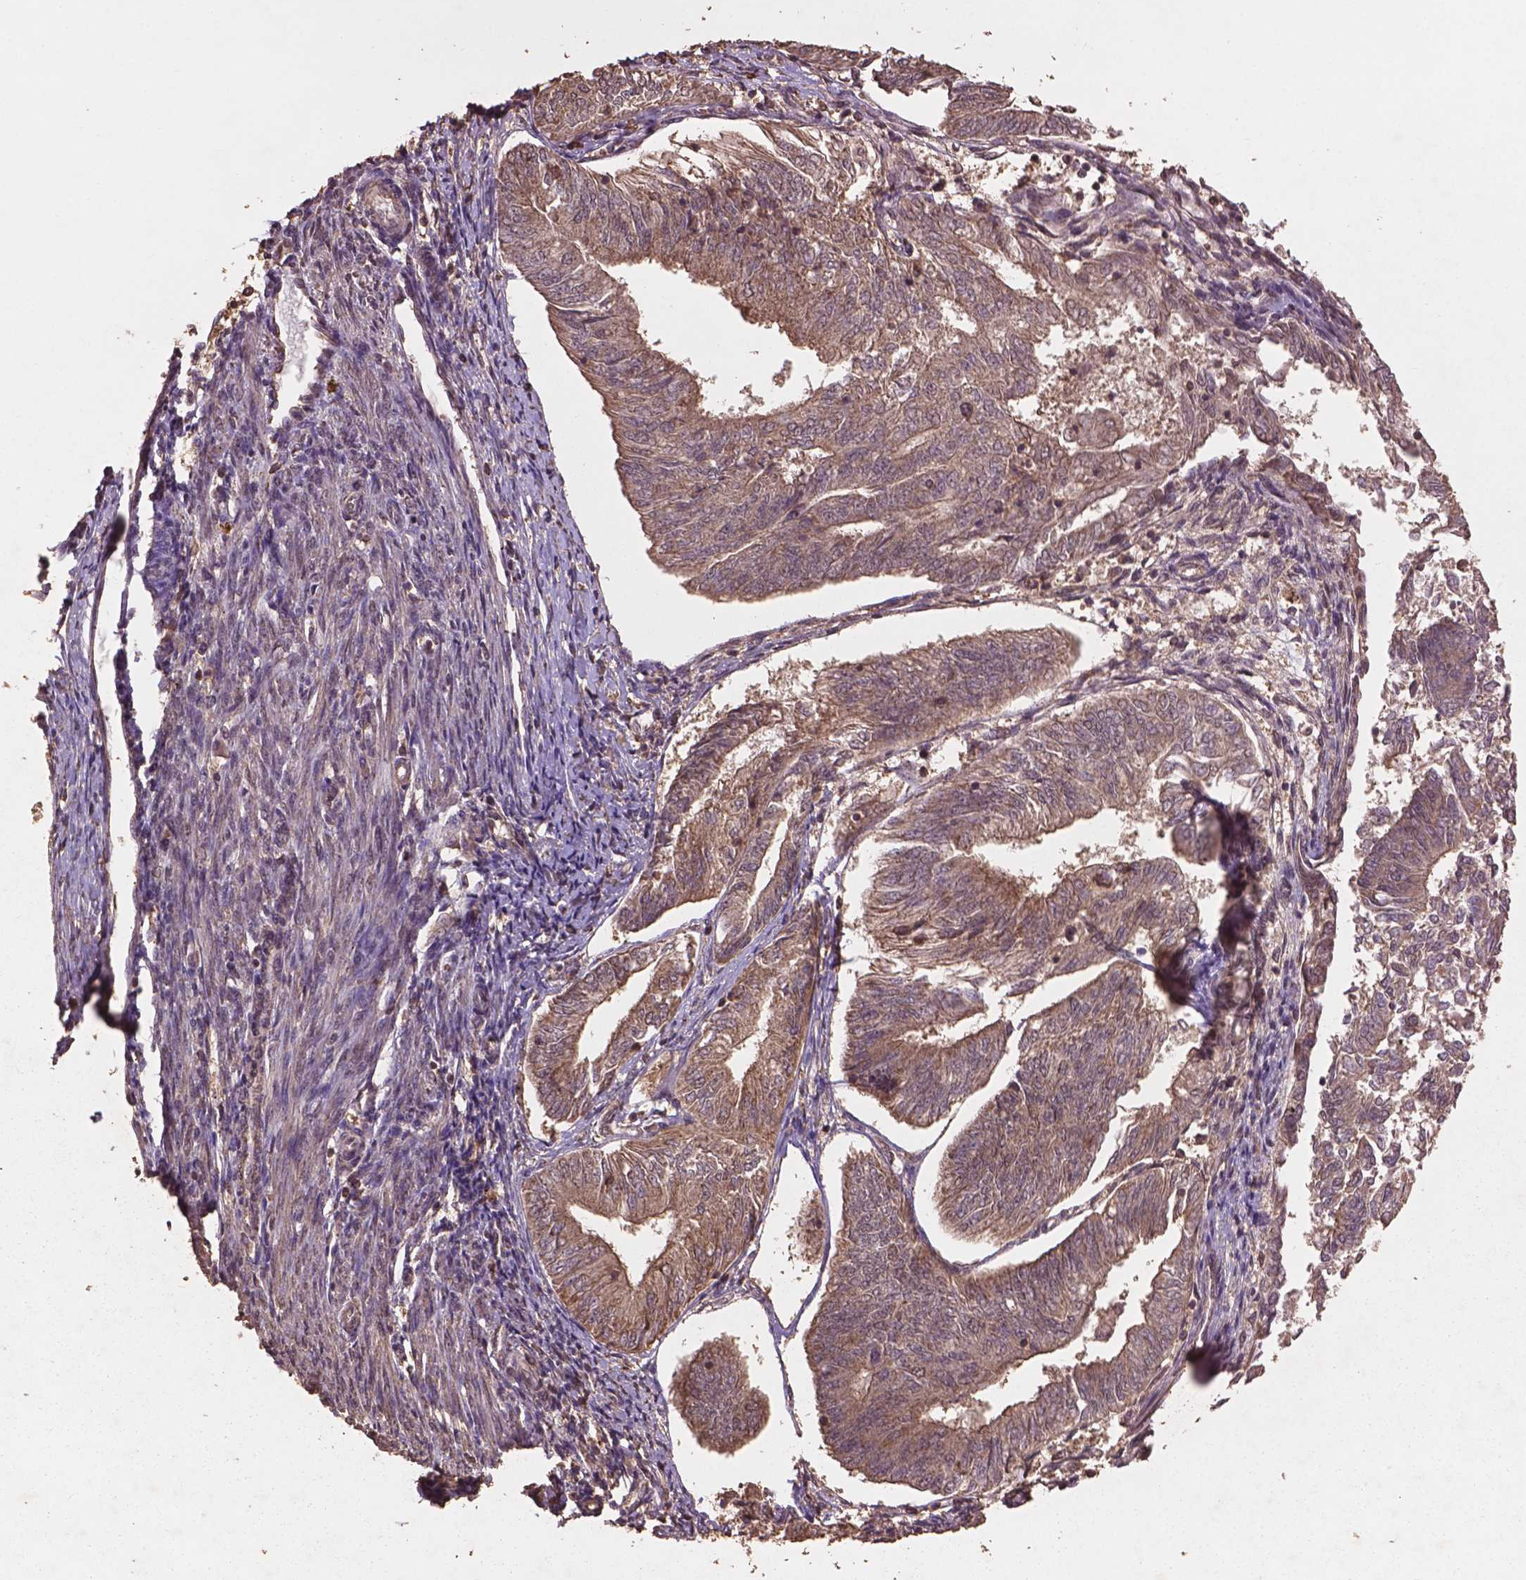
{"staining": {"intensity": "weak", "quantity": ">75%", "location": "cytoplasmic/membranous"}, "tissue": "endometrial cancer", "cell_type": "Tumor cells", "image_type": "cancer", "snomed": [{"axis": "morphology", "description": "Adenocarcinoma, NOS"}, {"axis": "topography", "description": "Endometrium"}], "caption": "A brown stain highlights weak cytoplasmic/membranous positivity of a protein in human adenocarcinoma (endometrial) tumor cells. (Stains: DAB (3,3'-diaminobenzidine) in brown, nuclei in blue, Microscopy: brightfield microscopy at high magnification).", "gene": "BABAM1", "patient": {"sex": "female", "age": 58}}